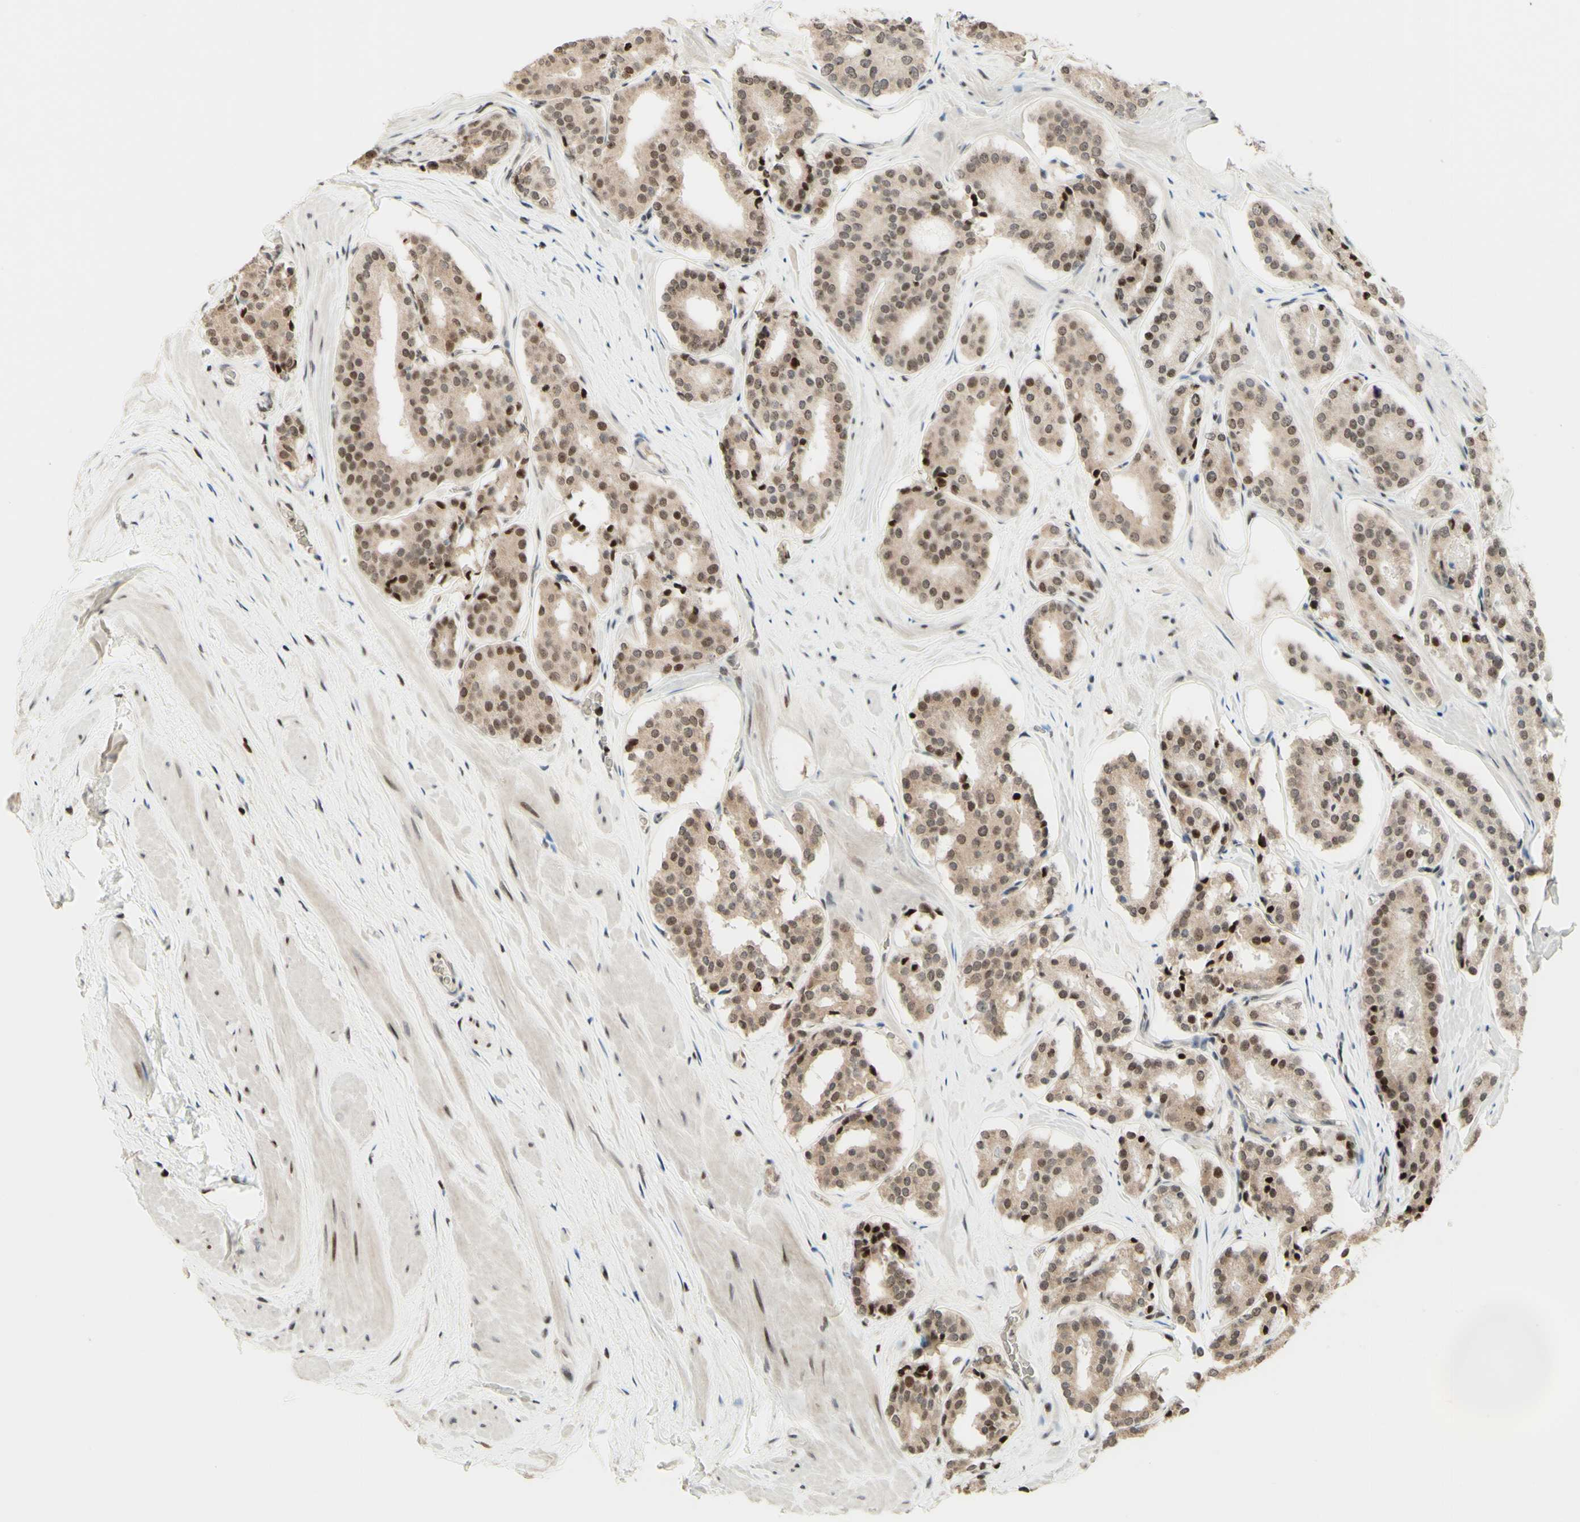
{"staining": {"intensity": "strong", "quantity": "25%-75%", "location": "nuclear"}, "tissue": "prostate cancer", "cell_type": "Tumor cells", "image_type": "cancer", "snomed": [{"axis": "morphology", "description": "Adenocarcinoma, High grade"}, {"axis": "topography", "description": "Prostate"}], "caption": "This is a histology image of immunohistochemistry (IHC) staining of prostate high-grade adenocarcinoma, which shows strong positivity in the nuclear of tumor cells.", "gene": "CDKL5", "patient": {"sex": "male", "age": 60}}